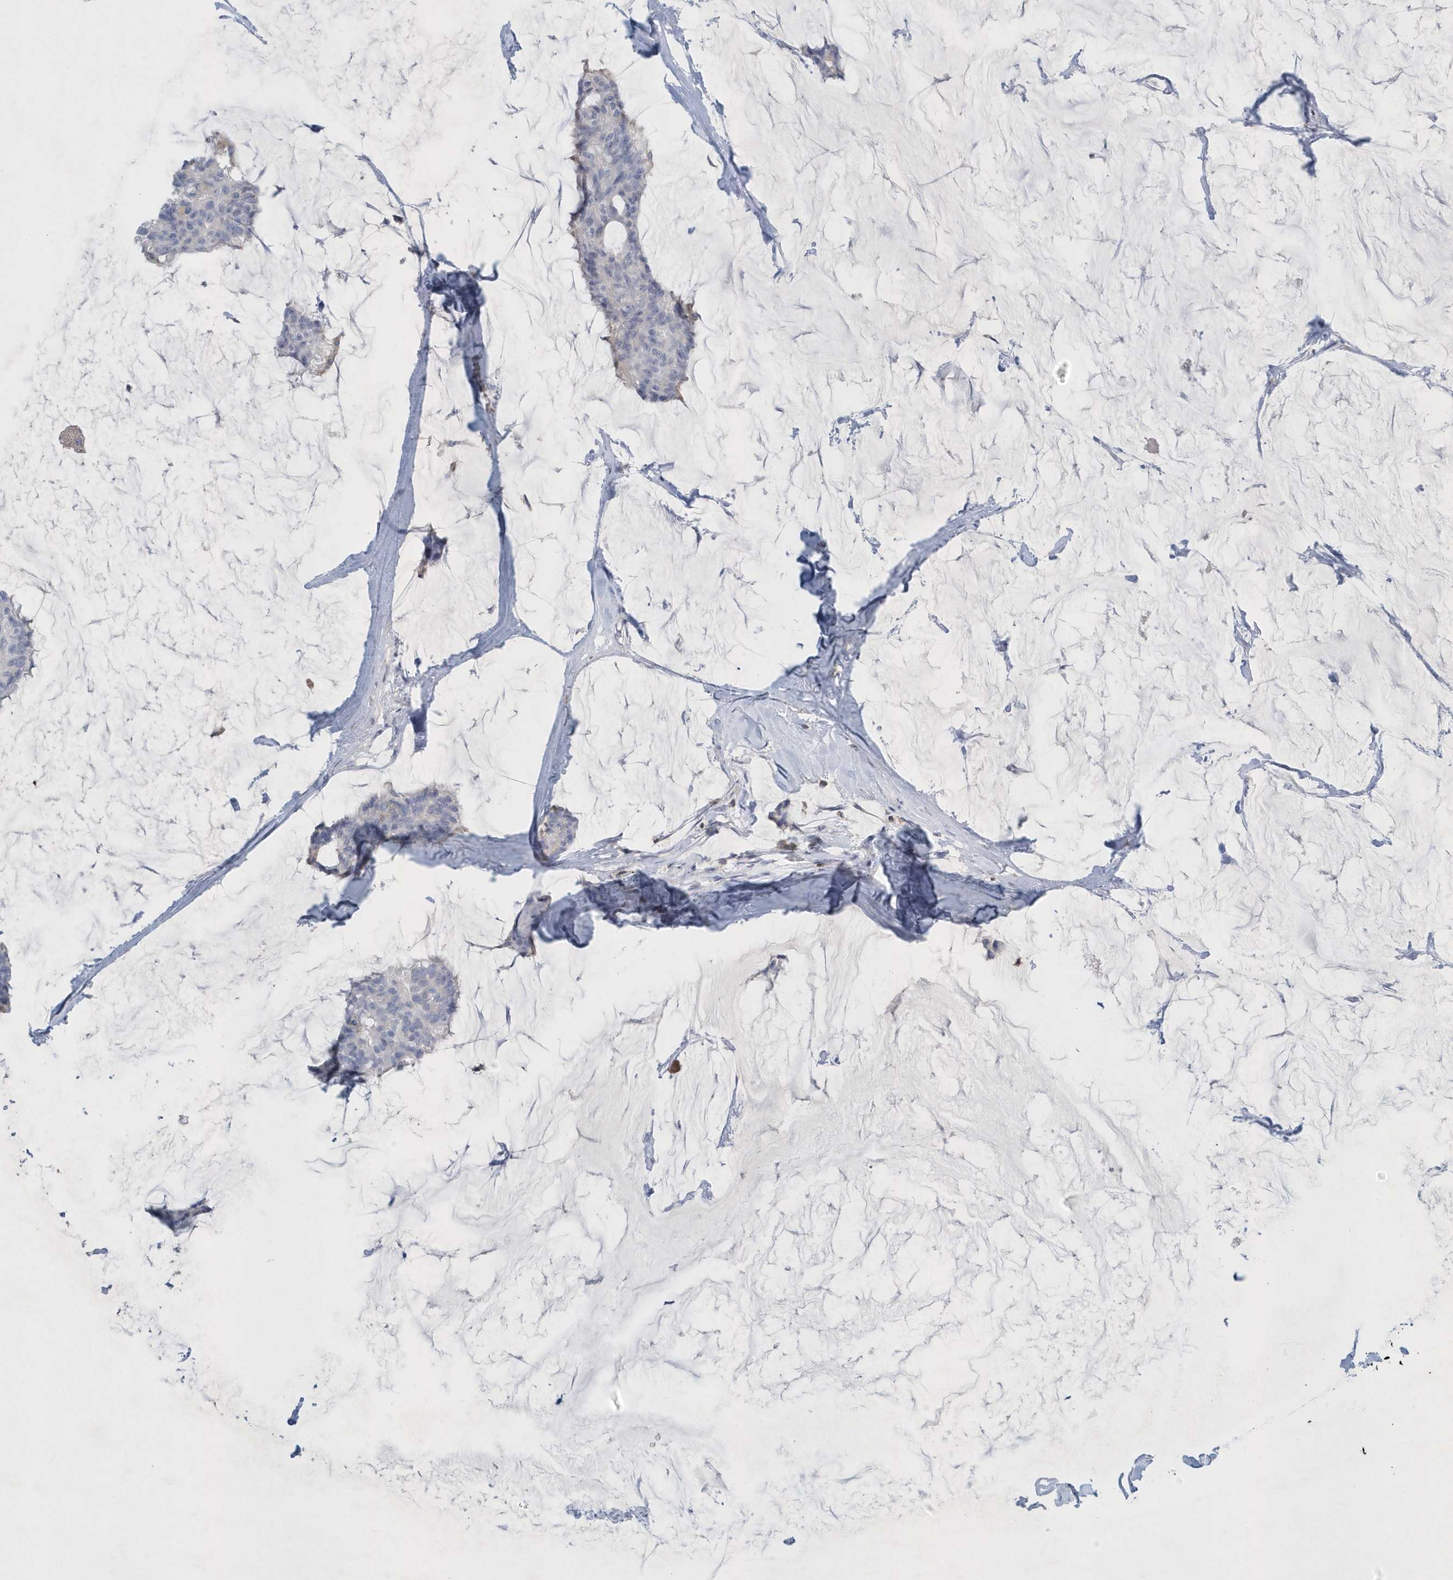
{"staining": {"intensity": "negative", "quantity": "none", "location": "none"}, "tissue": "breast cancer", "cell_type": "Tumor cells", "image_type": "cancer", "snomed": [{"axis": "morphology", "description": "Duct carcinoma"}, {"axis": "topography", "description": "Breast"}], "caption": "High magnification brightfield microscopy of breast cancer stained with DAB (brown) and counterstained with hematoxylin (blue): tumor cells show no significant expression.", "gene": "PSD4", "patient": {"sex": "female", "age": 93}}